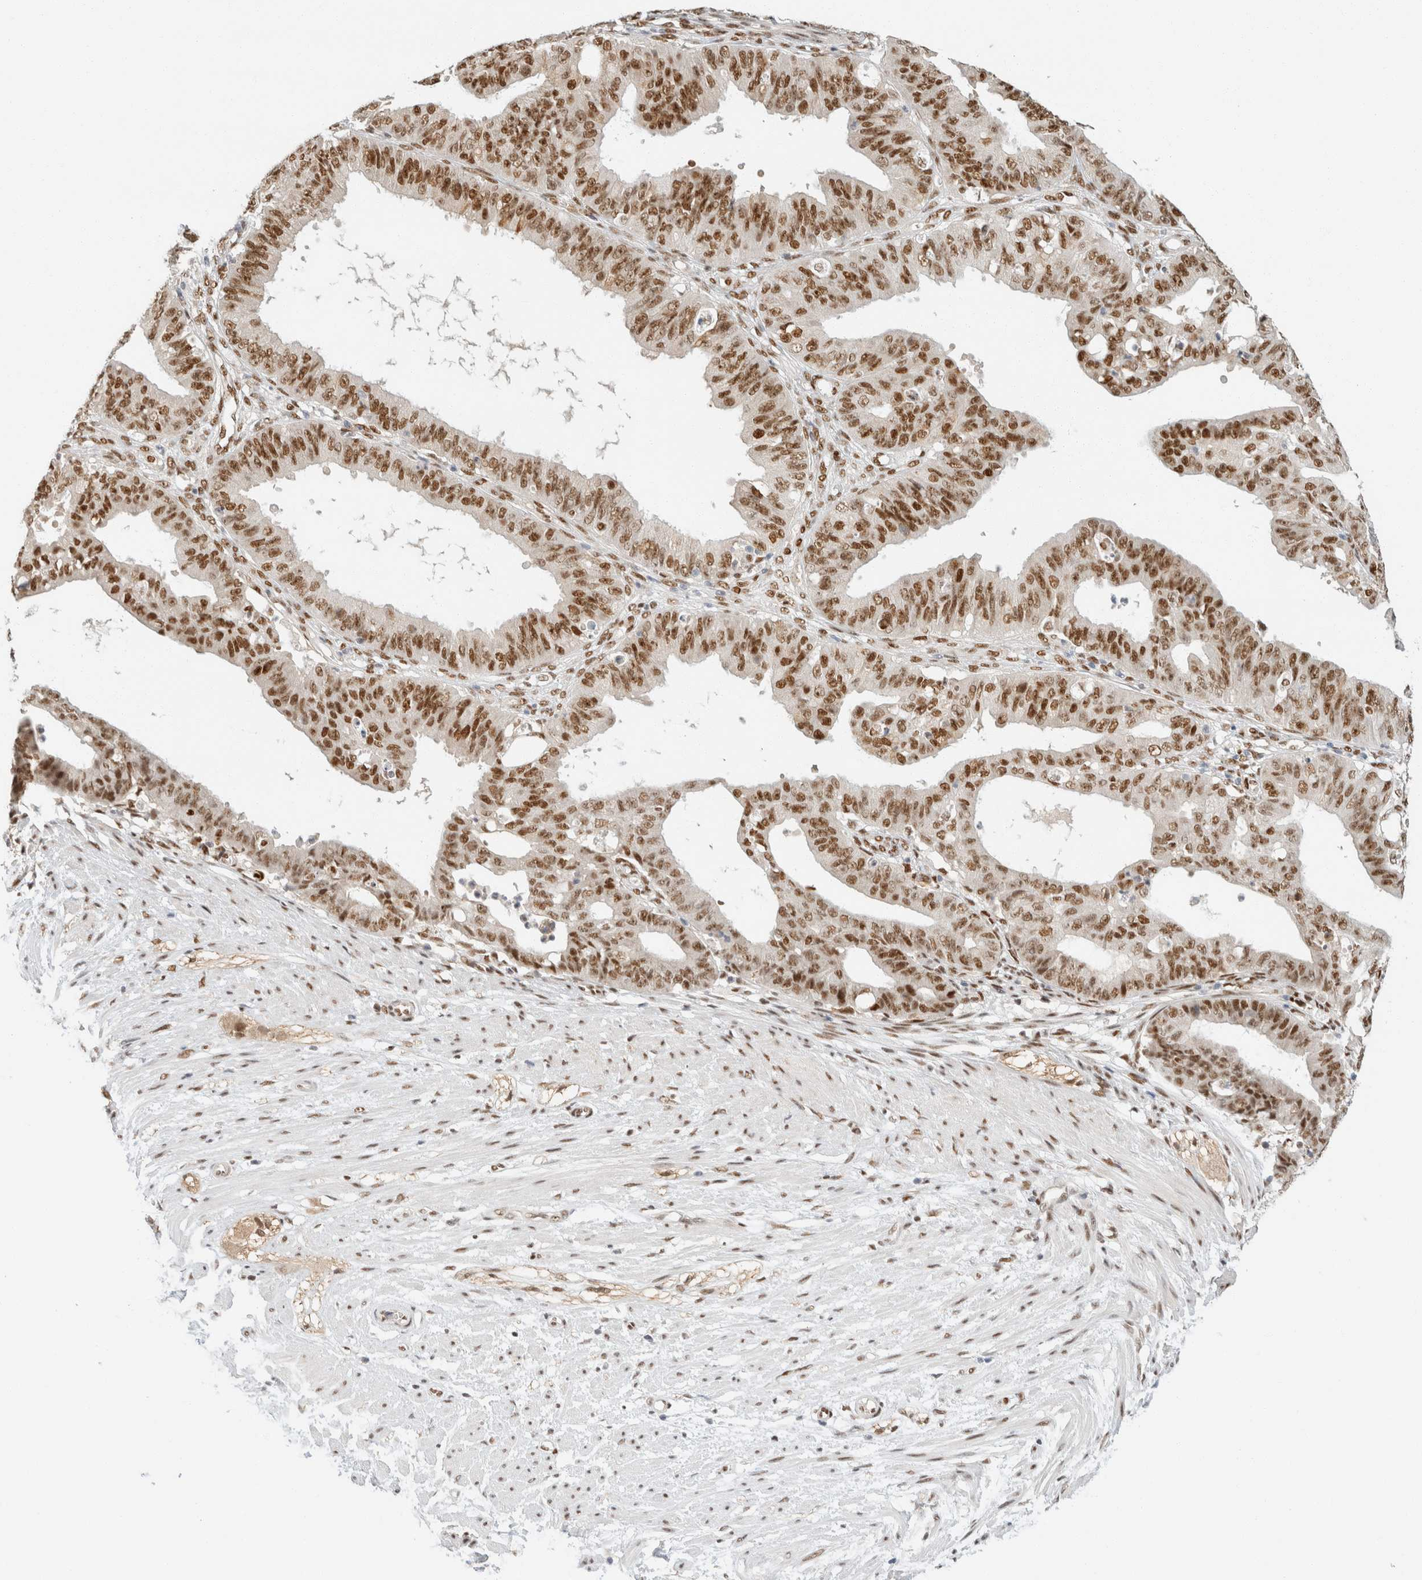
{"staining": {"intensity": "strong", "quantity": ">75%", "location": "nuclear"}, "tissue": "ovarian cancer", "cell_type": "Tumor cells", "image_type": "cancer", "snomed": [{"axis": "morphology", "description": "Carcinoma, endometroid"}, {"axis": "topography", "description": "Ovary"}], "caption": "A brown stain labels strong nuclear positivity of a protein in human endometroid carcinoma (ovarian) tumor cells. (brown staining indicates protein expression, while blue staining denotes nuclei).", "gene": "ZNF768", "patient": {"sex": "female", "age": 42}}